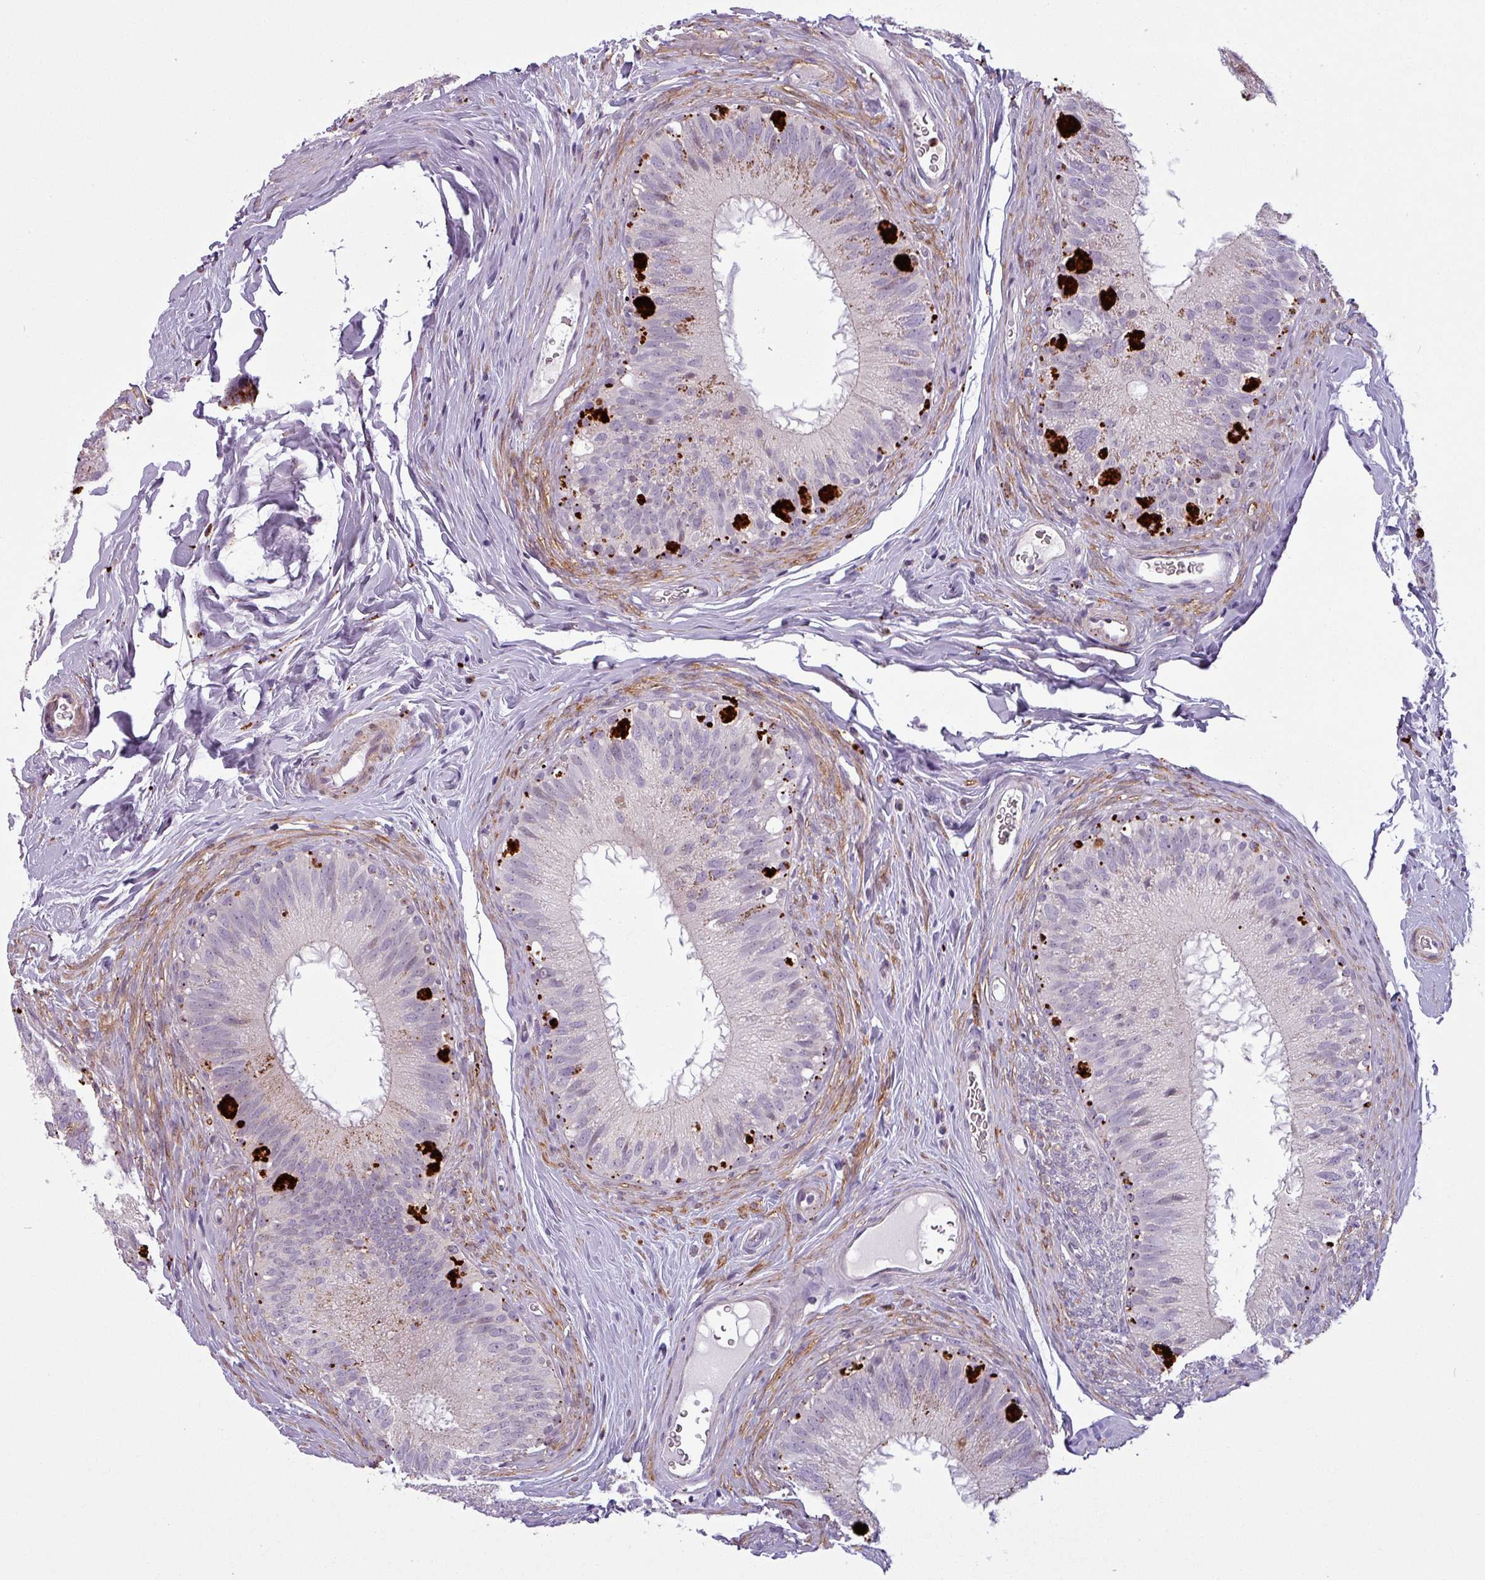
{"staining": {"intensity": "moderate", "quantity": "25%-75%", "location": "cytoplasmic/membranous"}, "tissue": "epididymis", "cell_type": "Glandular cells", "image_type": "normal", "snomed": [{"axis": "morphology", "description": "Normal tissue, NOS"}, {"axis": "topography", "description": "Epididymis"}], "caption": "Moderate cytoplasmic/membranous expression is identified in about 25%-75% of glandular cells in normal epididymis.", "gene": "MAP7D2", "patient": {"sex": "male", "age": 38}}